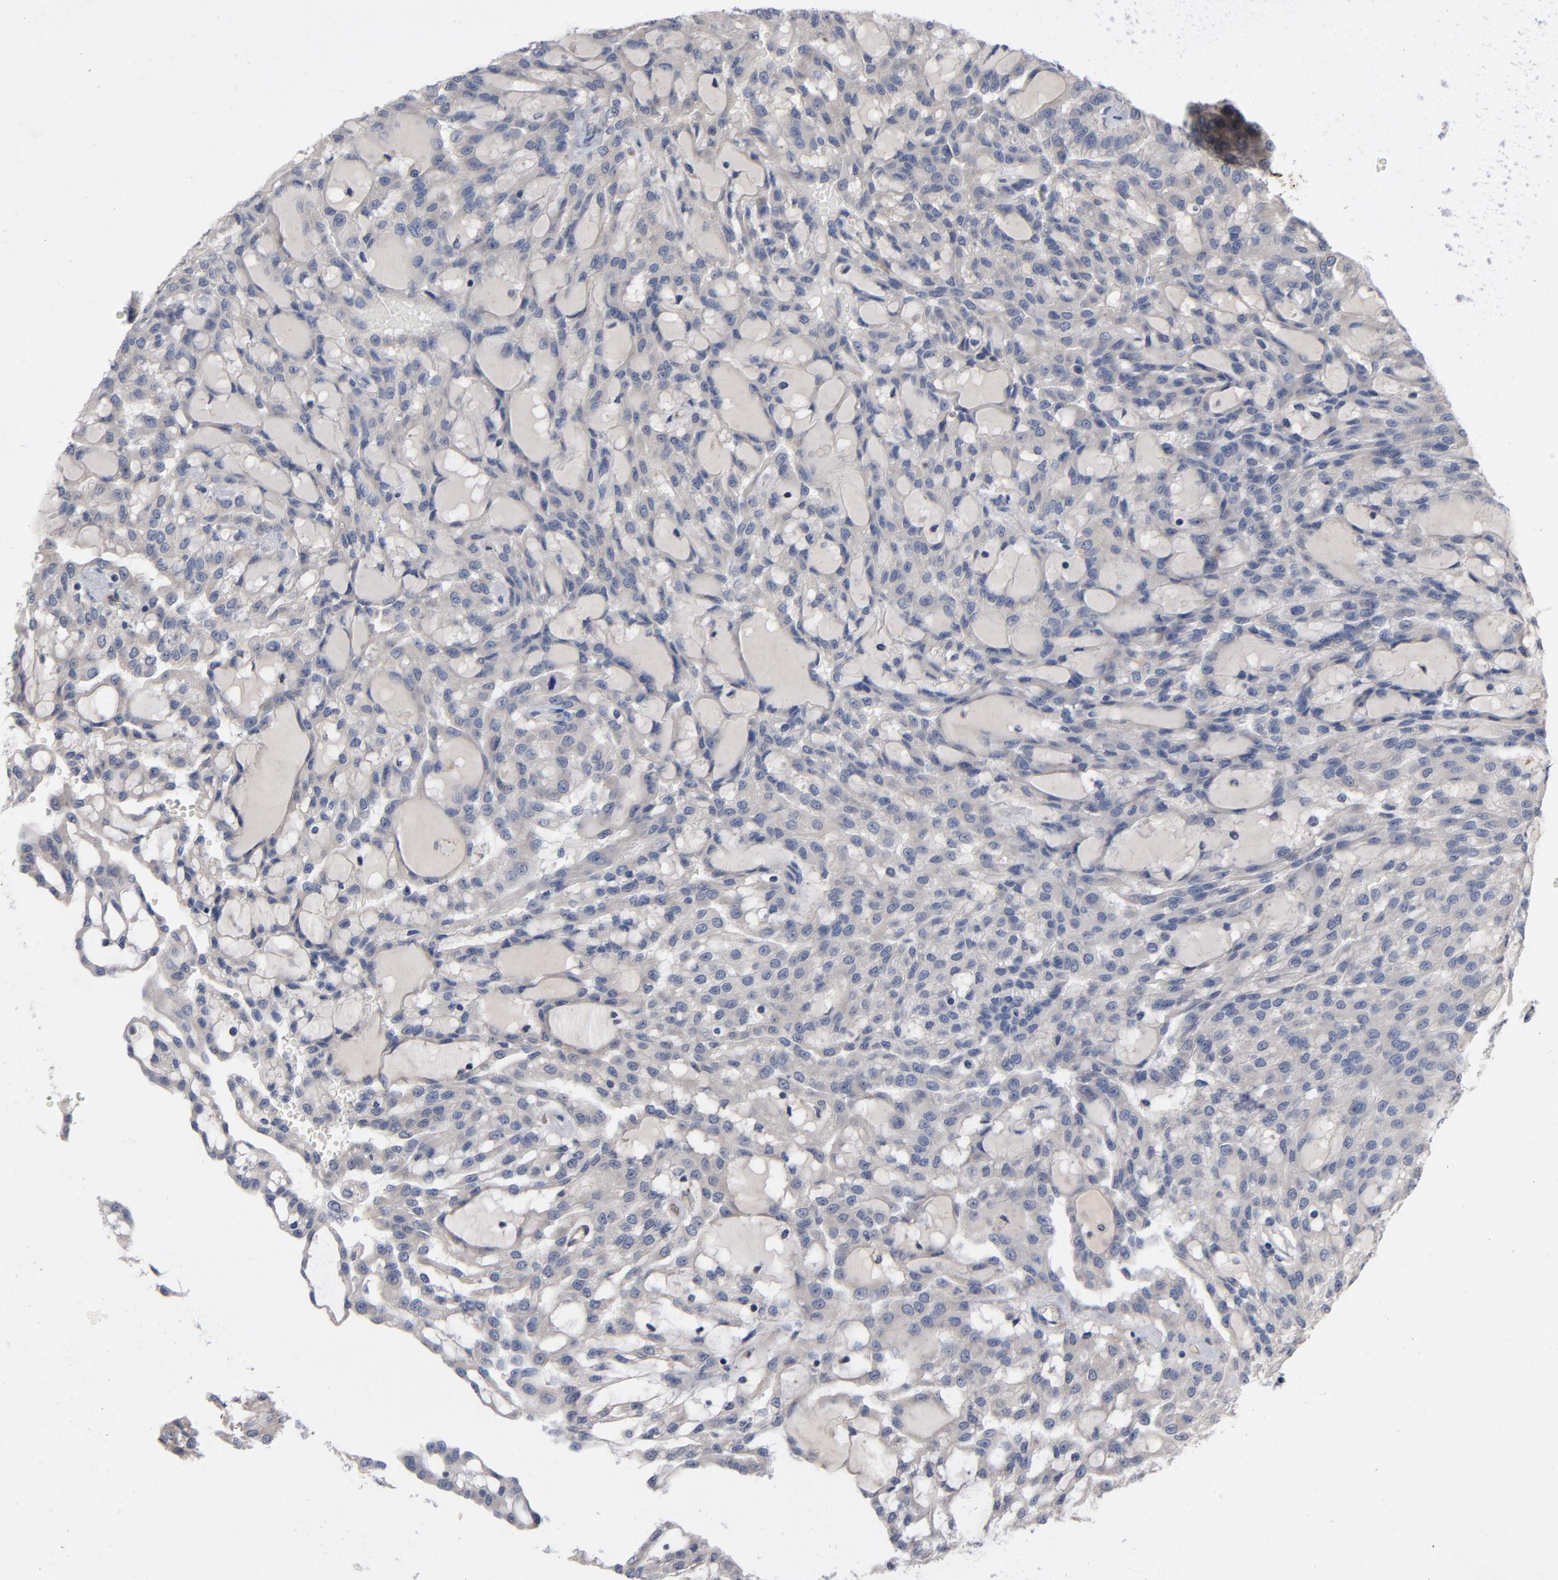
{"staining": {"intensity": "negative", "quantity": "none", "location": "none"}, "tissue": "renal cancer", "cell_type": "Tumor cells", "image_type": "cancer", "snomed": [{"axis": "morphology", "description": "Adenocarcinoma, NOS"}, {"axis": "topography", "description": "Kidney"}], "caption": "An image of human renal adenocarcinoma is negative for staining in tumor cells. (IHC, brightfield microscopy, high magnification).", "gene": "CCDC134", "patient": {"sex": "male", "age": 63}}